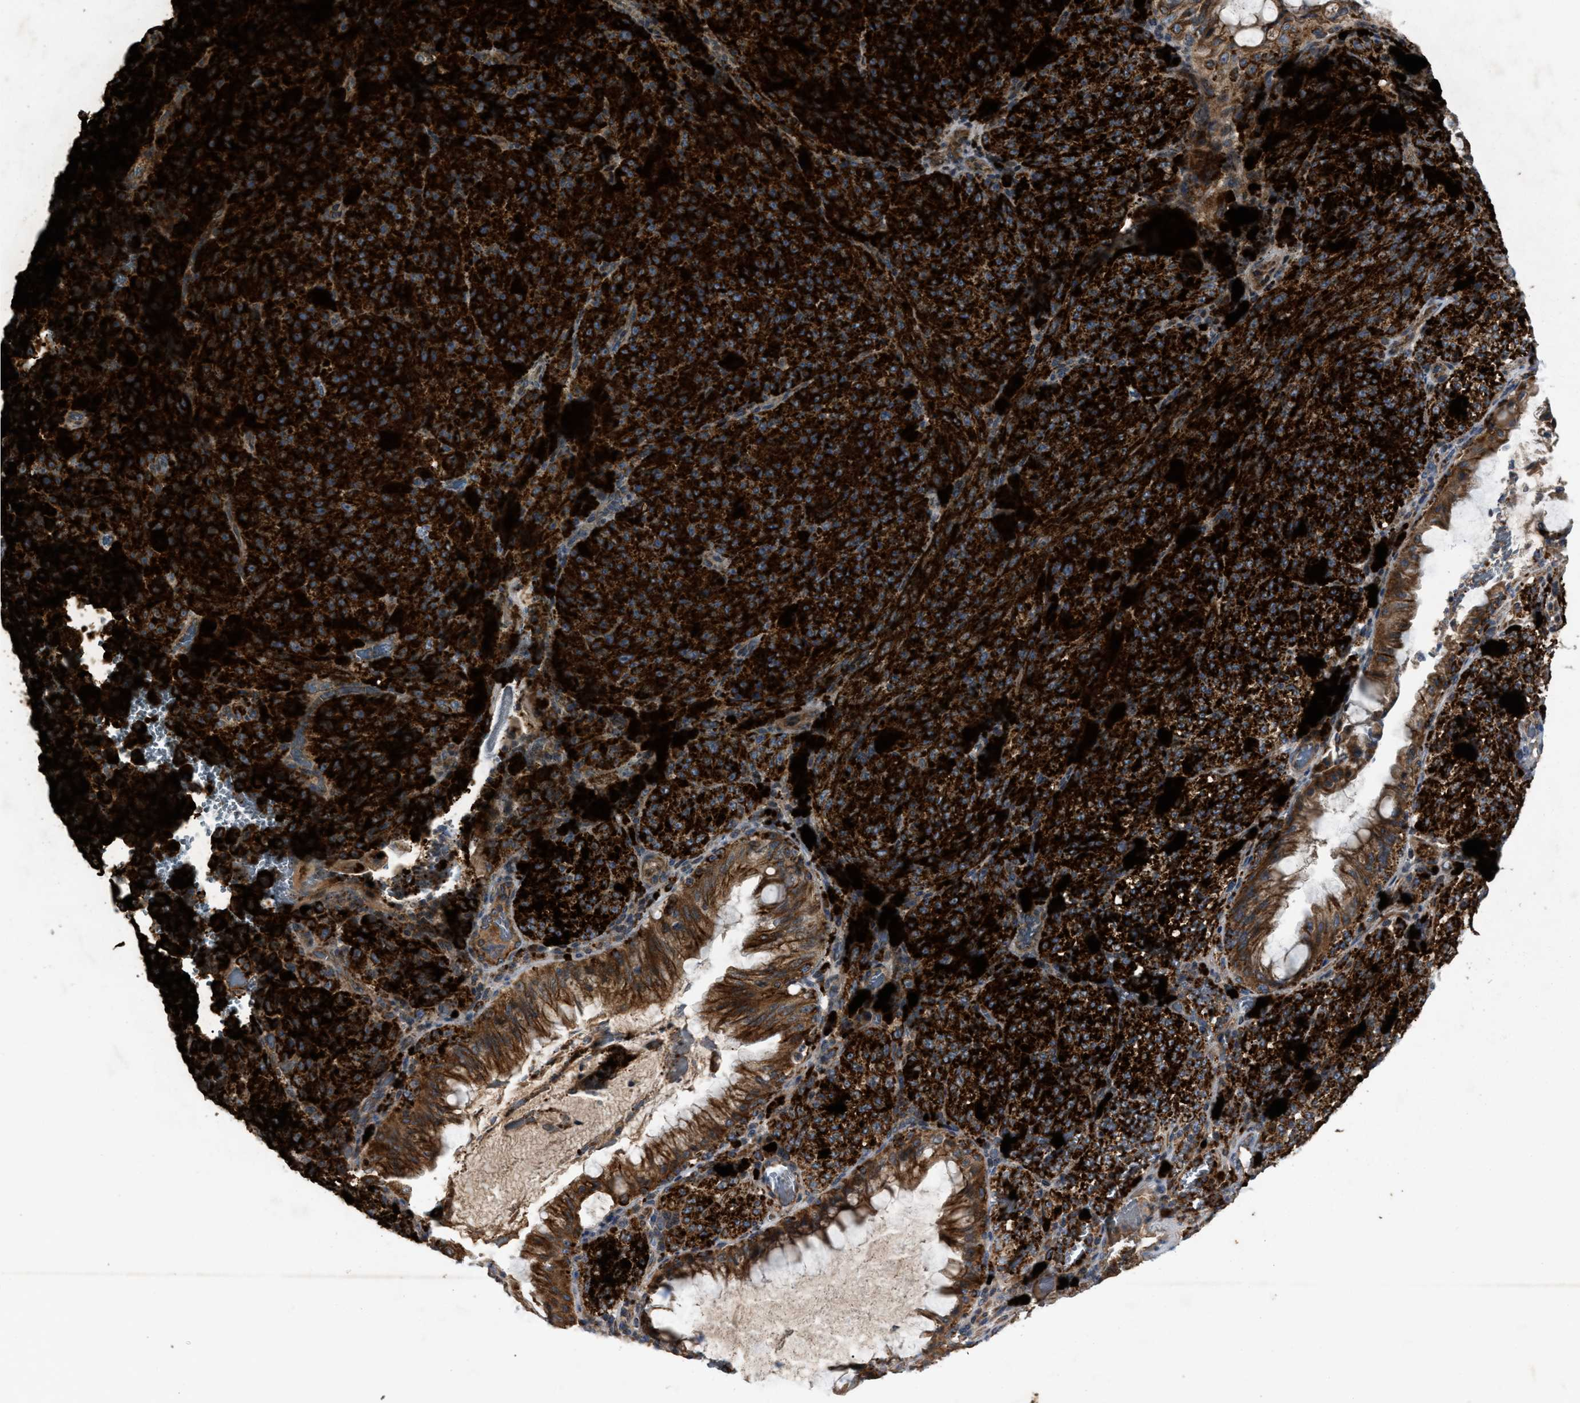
{"staining": {"intensity": "strong", "quantity": ">75%", "location": "cytoplasmic/membranous"}, "tissue": "melanoma", "cell_type": "Tumor cells", "image_type": "cancer", "snomed": [{"axis": "morphology", "description": "Malignant melanoma, NOS"}, {"axis": "topography", "description": "Rectum"}], "caption": "A high-resolution photomicrograph shows immunohistochemistry (IHC) staining of melanoma, which reveals strong cytoplasmic/membranous expression in approximately >75% of tumor cells. The staining was performed using DAB, with brown indicating positive protein expression. Nuclei are stained blue with hematoxylin.", "gene": "TACO1", "patient": {"sex": "female", "age": 81}}